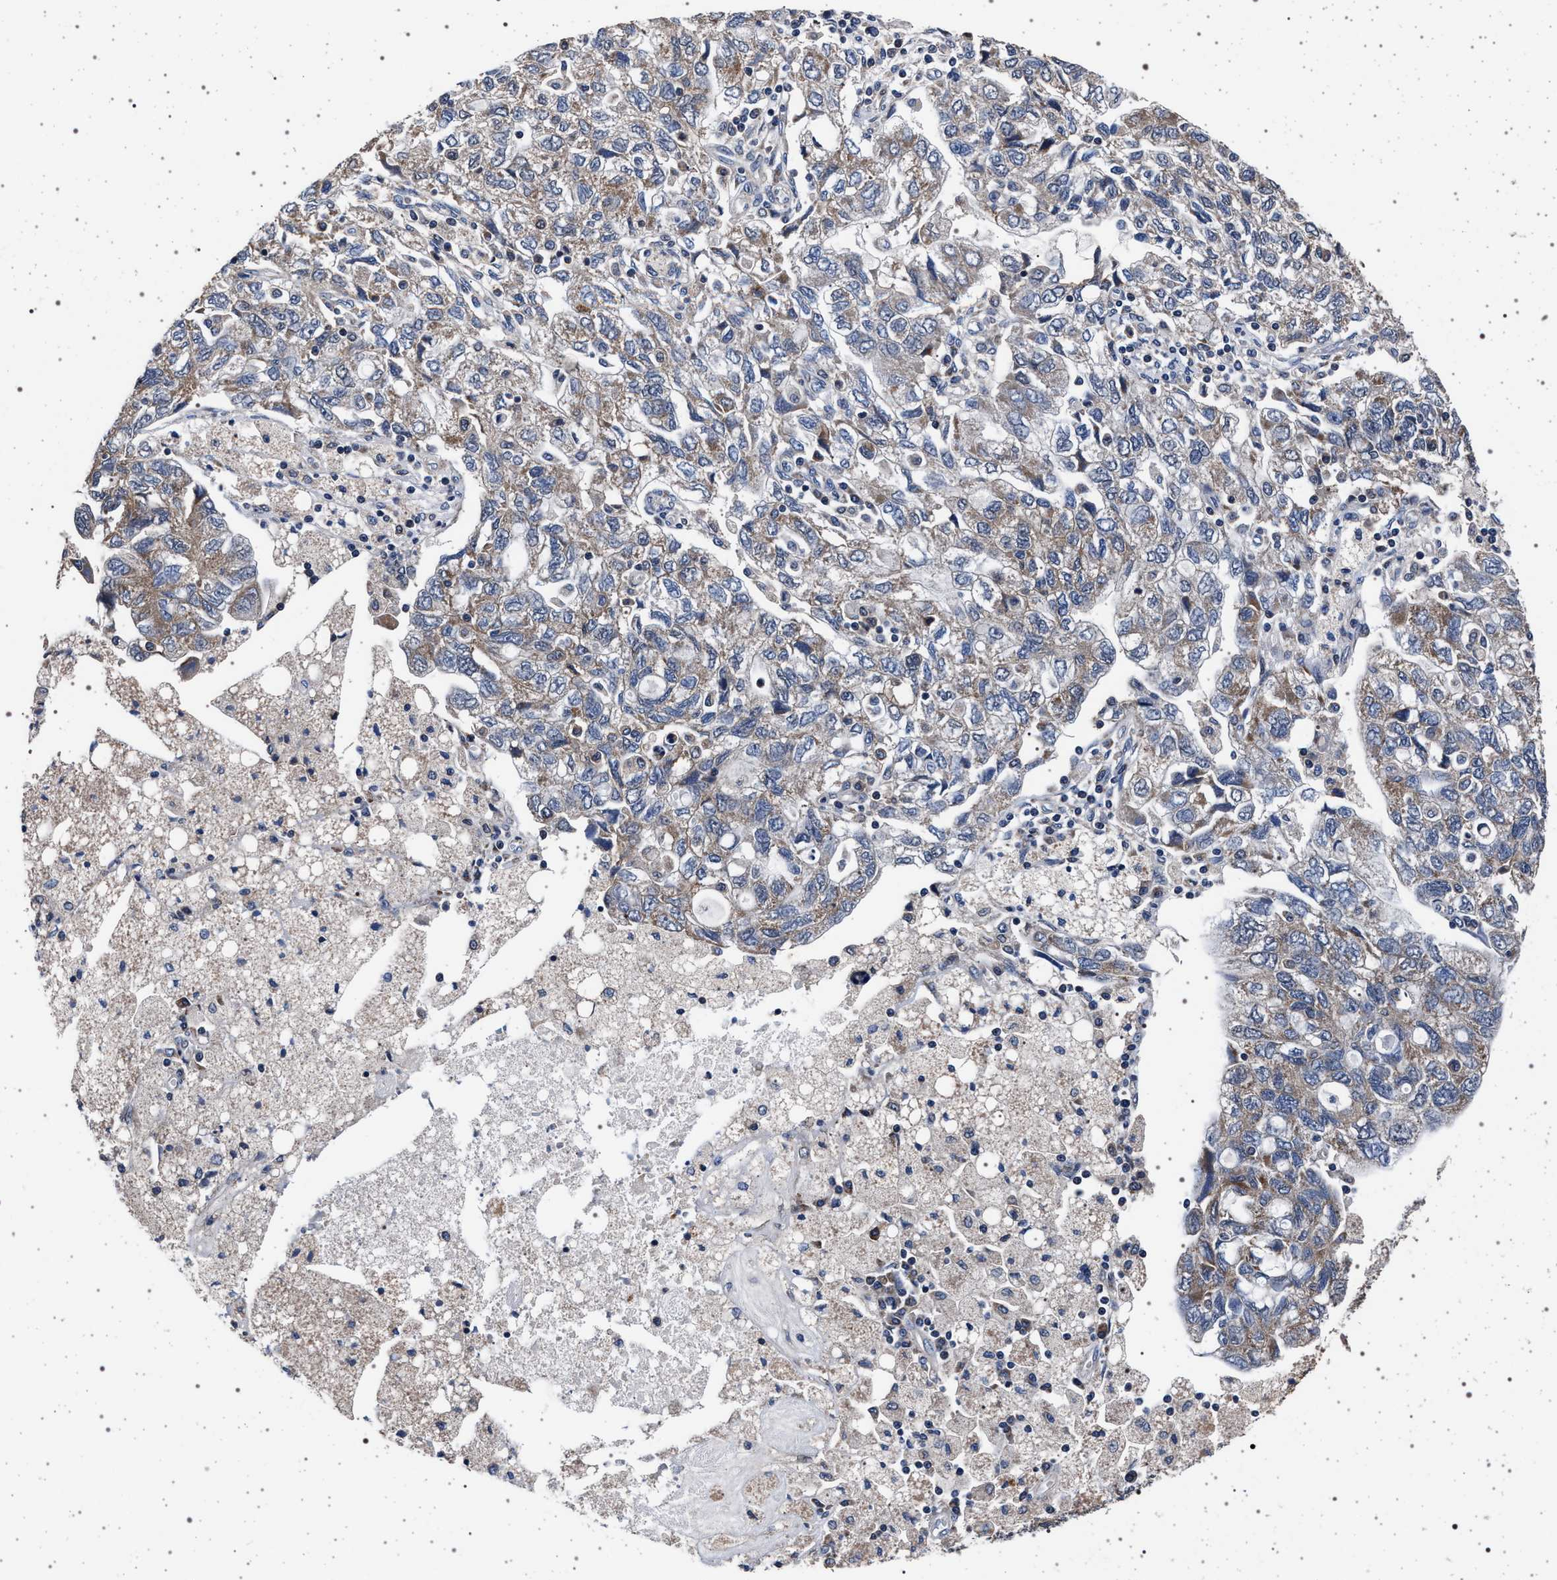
{"staining": {"intensity": "weak", "quantity": "<25%", "location": "cytoplasmic/membranous"}, "tissue": "ovarian cancer", "cell_type": "Tumor cells", "image_type": "cancer", "snomed": [{"axis": "morphology", "description": "Carcinoma, NOS"}, {"axis": "morphology", "description": "Cystadenocarcinoma, serous, NOS"}, {"axis": "topography", "description": "Ovary"}], "caption": "This is a micrograph of immunohistochemistry staining of ovarian carcinoma, which shows no staining in tumor cells. (DAB (3,3'-diaminobenzidine) immunohistochemistry, high magnification).", "gene": "MAP3K2", "patient": {"sex": "female", "age": 69}}